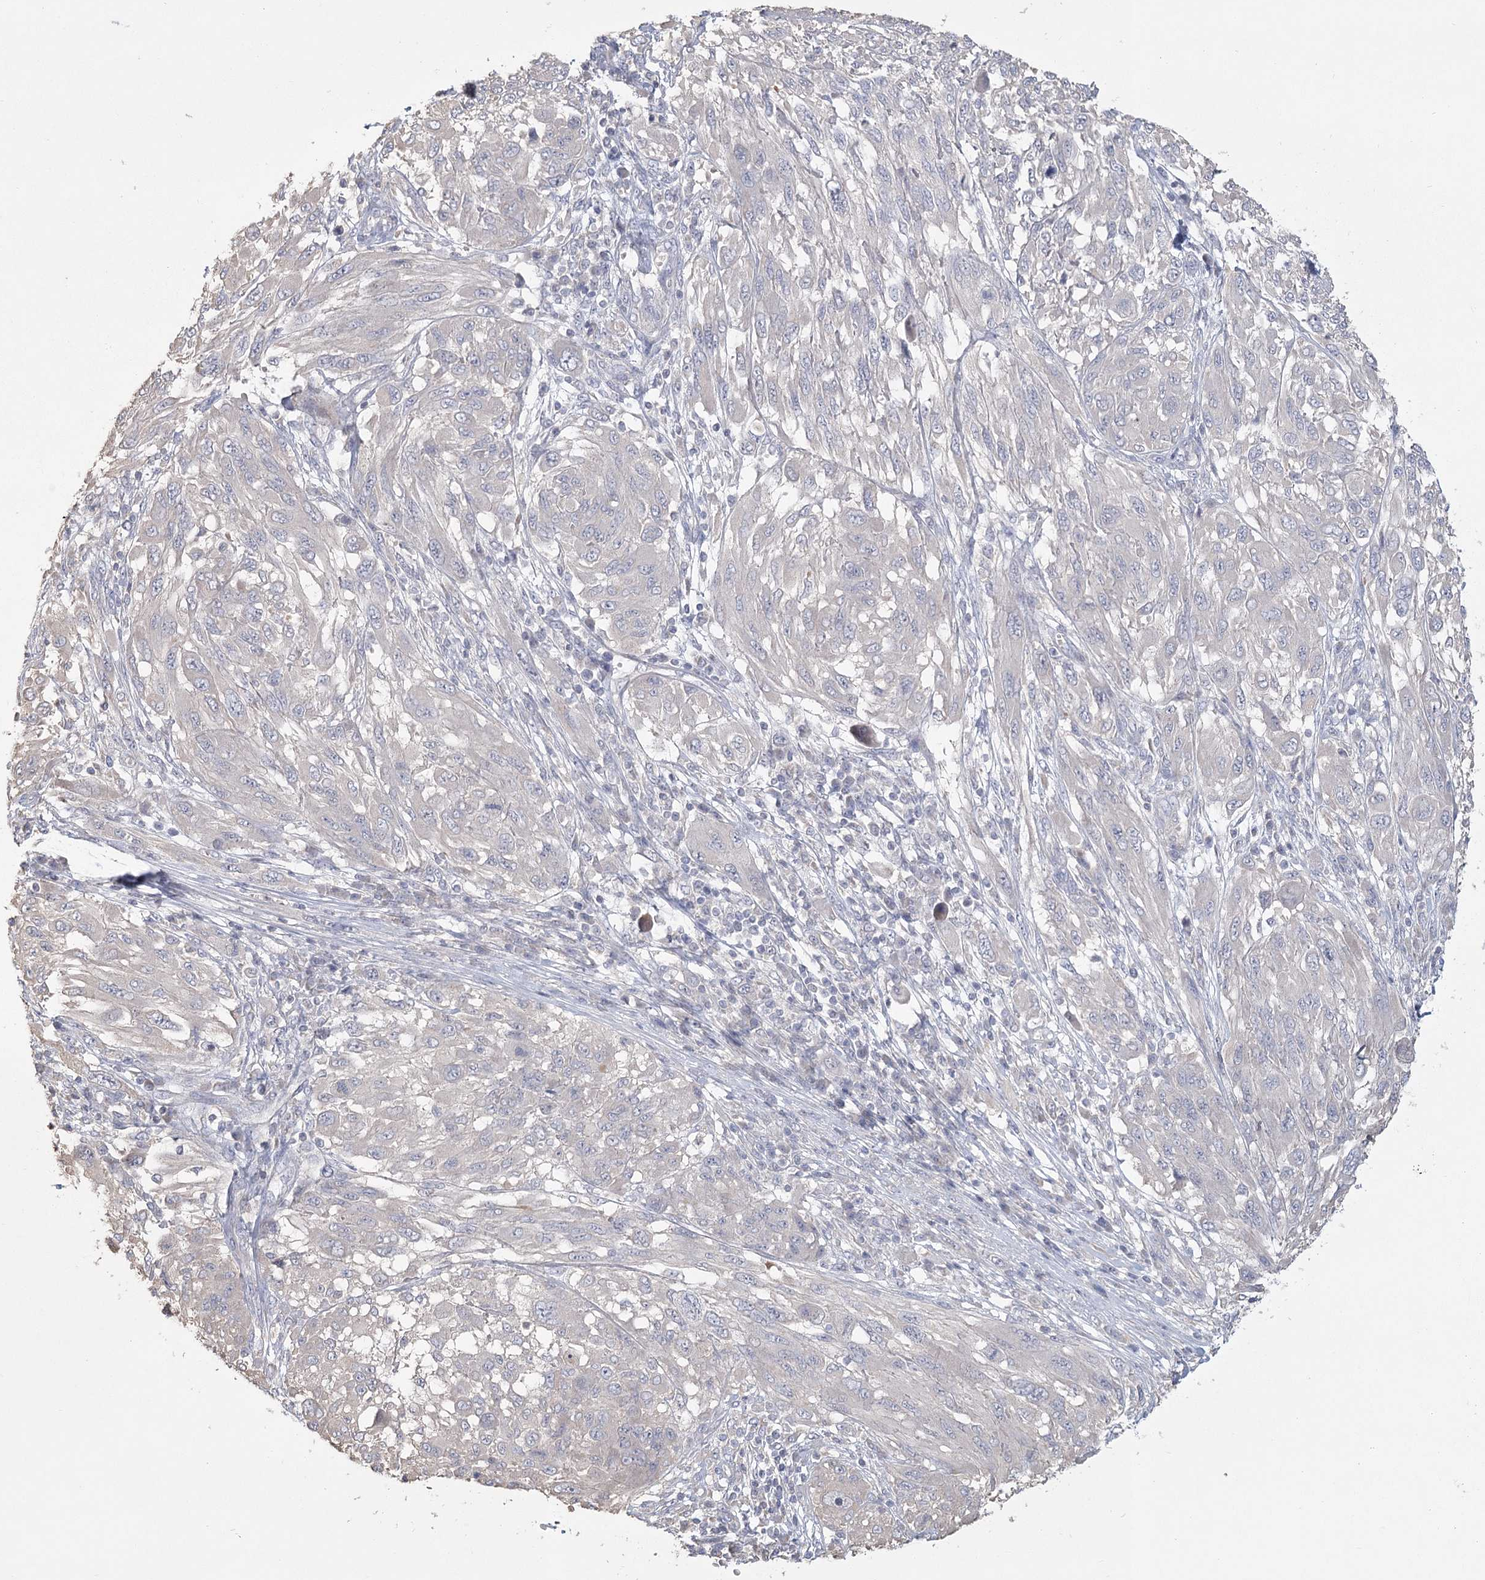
{"staining": {"intensity": "negative", "quantity": "none", "location": "none"}, "tissue": "melanoma", "cell_type": "Tumor cells", "image_type": "cancer", "snomed": [{"axis": "morphology", "description": "Malignant melanoma, NOS"}, {"axis": "topography", "description": "Skin"}], "caption": "Immunohistochemistry of melanoma reveals no positivity in tumor cells.", "gene": "CNTLN", "patient": {"sex": "female", "age": 91}}